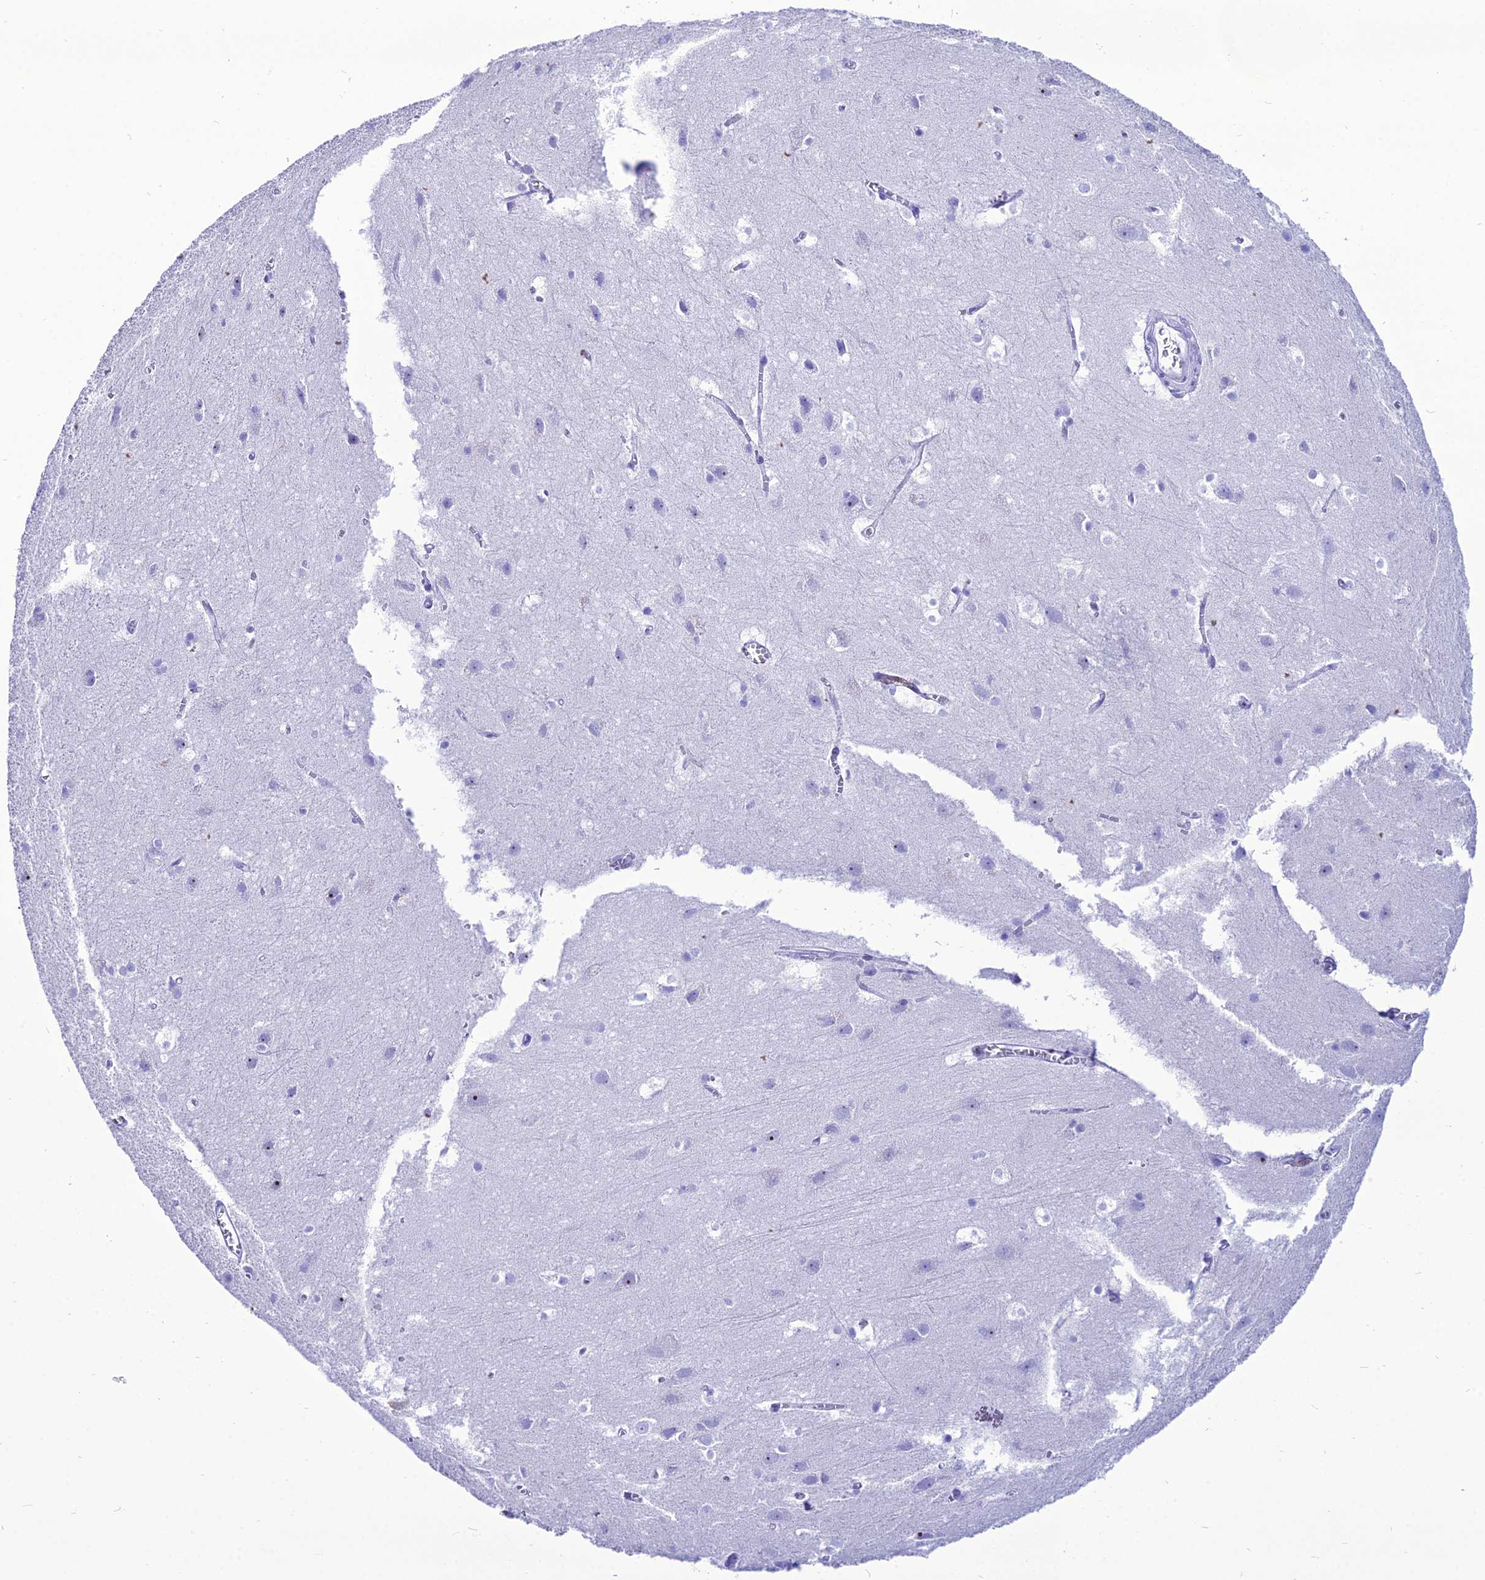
{"staining": {"intensity": "negative", "quantity": "none", "location": "none"}, "tissue": "cerebral cortex", "cell_type": "Endothelial cells", "image_type": "normal", "snomed": [{"axis": "morphology", "description": "Normal tissue, NOS"}, {"axis": "topography", "description": "Cerebral cortex"}], "caption": "An image of cerebral cortex stained for a protein shows no brown staining in endothelial cells. The staining was performed using DAB to visualize the protein expression in brown, while the nuclei were stained in blue with hematoxylin (Magnification: 20x).", "gene": "PNMA5", "patient": {"sex": "male", "age": 54}}